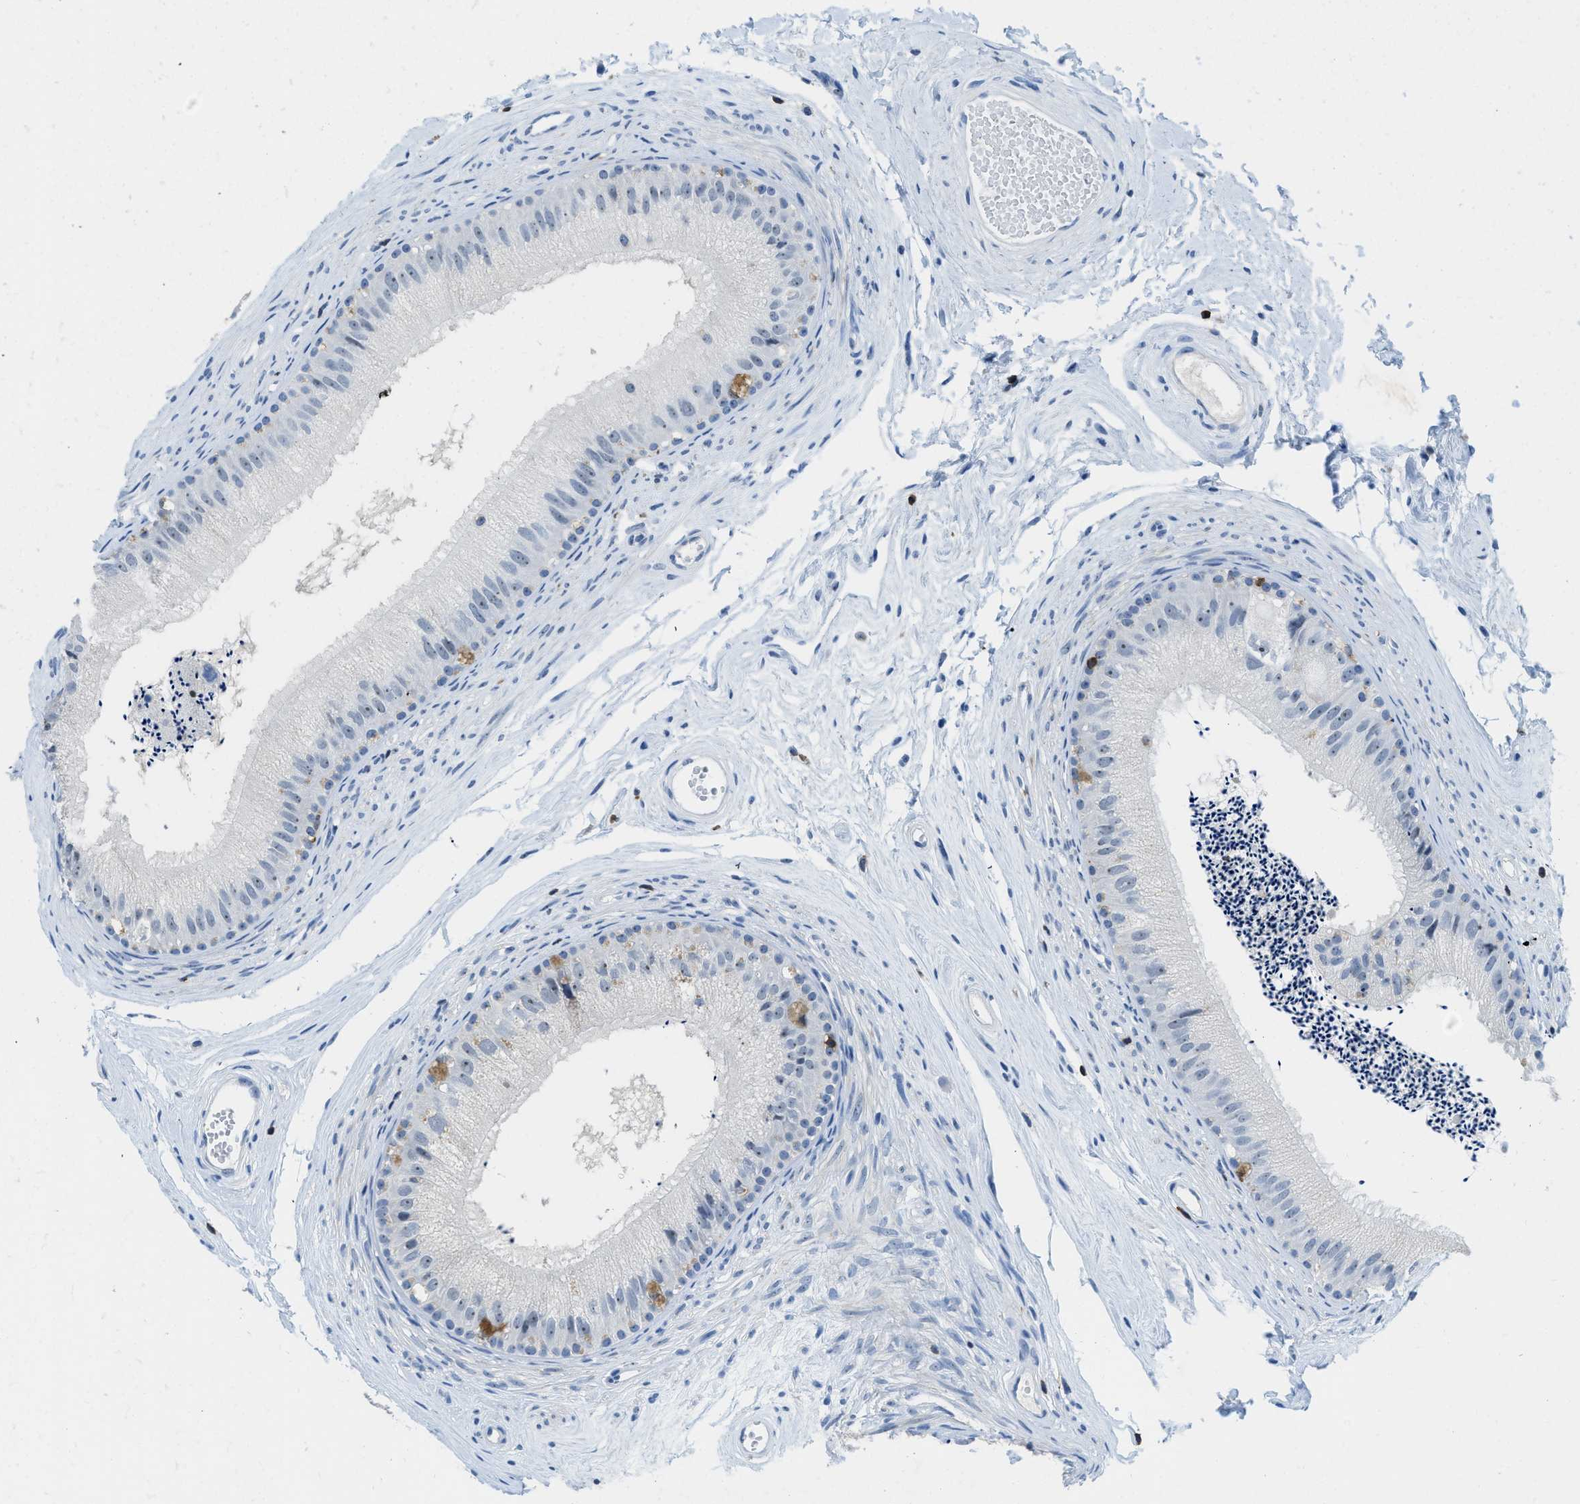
{"staining": {"intensity": "negative", "quantity": "none", "location": "none"}, "tissue": "epididymis", "cell_type": "Glandular cells", "image_type": "normal", "snomed": [{"axis": "morphology", "description": "Normal tissue, NOS"}, {"axis": "topography", "description": "Epididymis"}], "caption": "The micrograph reveals no significant positivity in glandular cells of epididymis.", "gene": "FAM151A", "patient": {"sex": "male", "age": 56}}